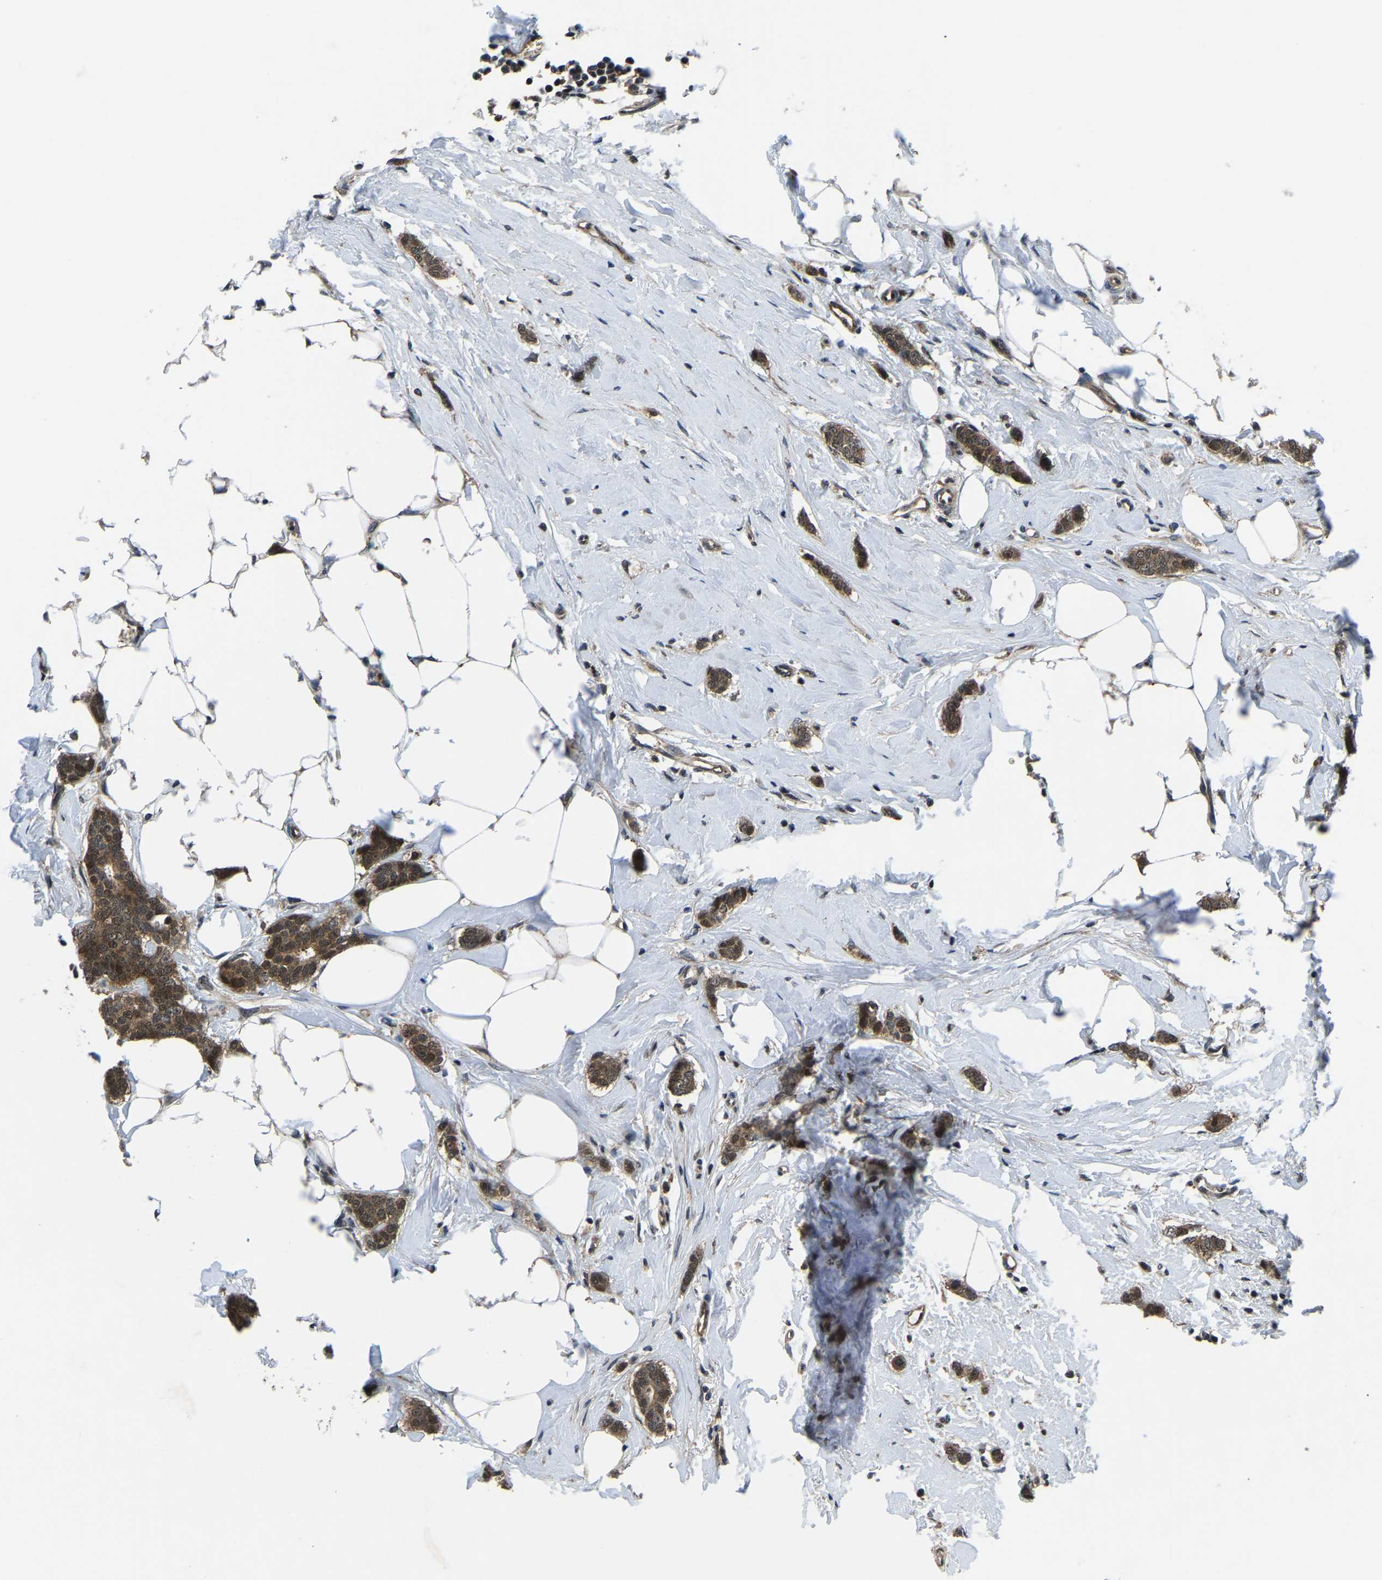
{"staining": {"intensity": "moderate", "quantity": ">75%", "location": "cytoplasmic/membranous,nuclear"}, "tissue": "breast cancer", "cell_type": "Tumor cells", "image_type": "cancer", "snomed": [{"axis": "morphology", "description": "Lobular carcinoma"}, {"axis": "topography", "description": "Skin"}, {"axis": "topography", "description": "Breast"}], "caption": "This is a photomicrograph of immunohistochemistry (IHC) staining of breast cancer, which shows moderate positivity in the cytoplasmic/membranous and nuclear of tumor cells.", "gene": "DFFA", "patient": {"sex": "female", "age": 46}}